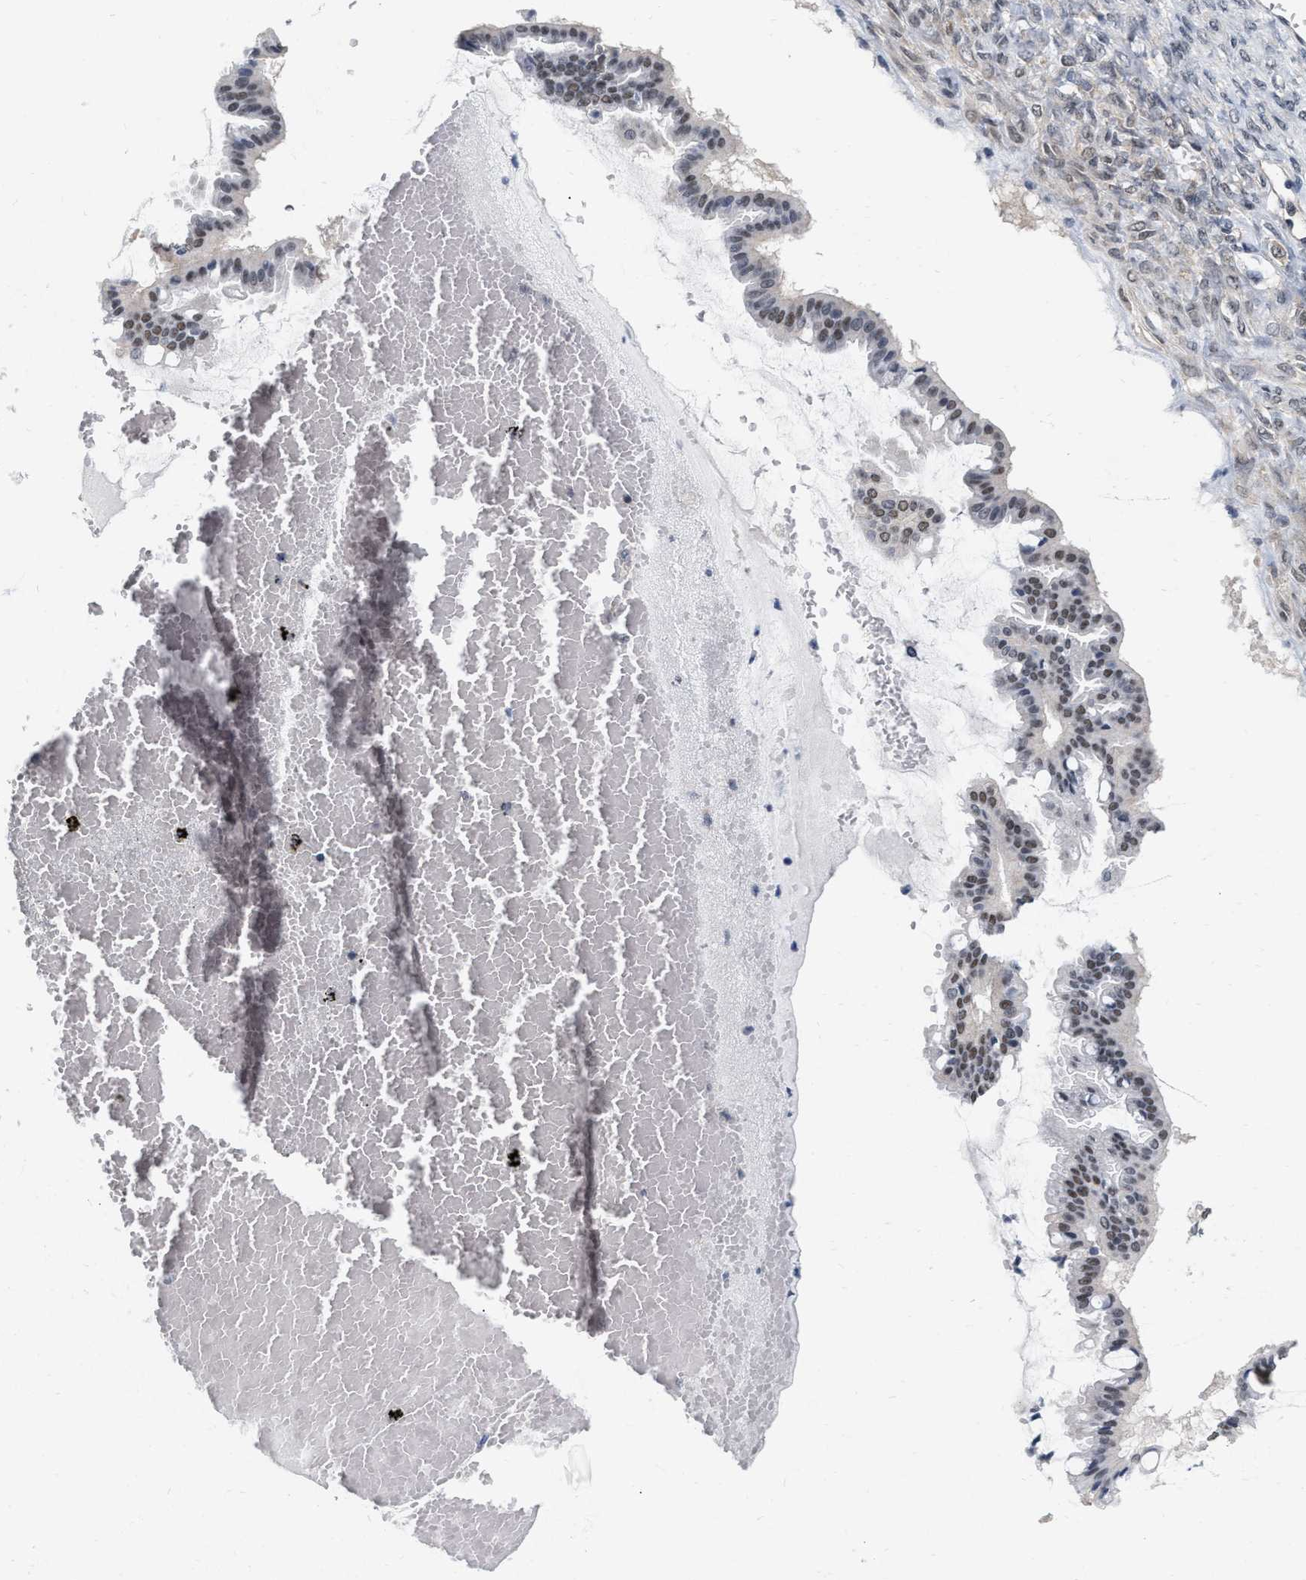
{"staining": {"intensity": "moderate", "quantity": "25%-75%", "location": "nuclear"}, "tissue": "ovarian cancer", "cell_type": "Tumor cells", "image_type": "cancer", "snomed": [{"axis": "morphology", "description": "Cystadenocarcinoma, mucinous, NOS"}, {"axis": "topography", "description": "Ovary"}], "caption": "High-power microscopy captured an immunohistochemistry micrograph of ovarian mucinous cystadenocarcinoma, revealing moderate nuclear positivity in about 25%-75% of tumor cells. (IHC, brightfield microscopy, high magnification).", "gene": "RUVBL1", "patient": {"sex": "female", "age": 73}}